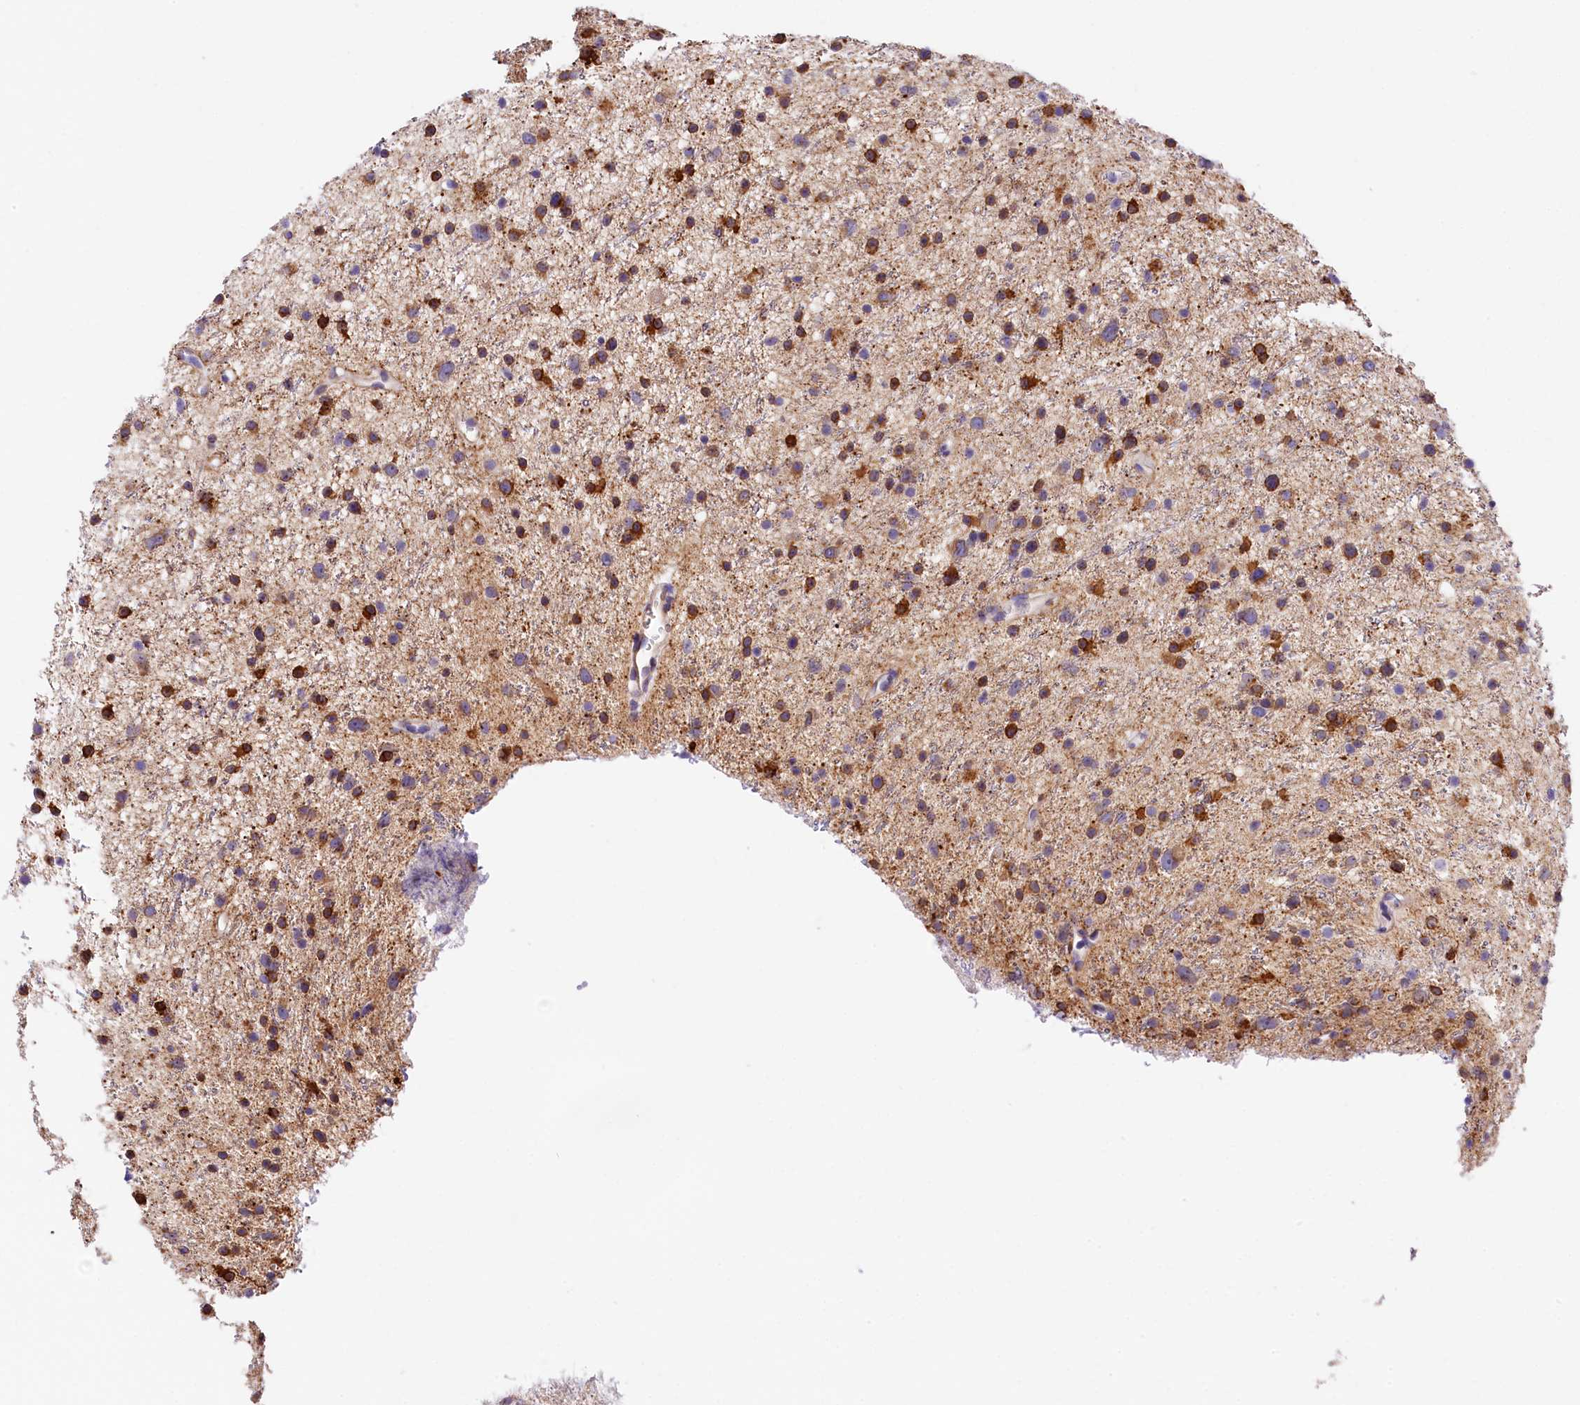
{"staining": {"intensity": "moderate", "quantity": "25%-75%", "location": "cytoplasmic/membranous"}, "tissue": "glioma", "cell_type": "Tumor cells", "image_type": "cancer", "snomed": [{"axis": "morphology", "description": "Glioma, malignant, Low grade"}, {"axis": "topography", "description": "Cerebral cortex"}], "caption": "High-magnification brightfield microscopy of malignant low-grade glioma stained with DAB (brown) and counterstained with hematoxylin (blue). tumor cells exhibit moderate cytoplasmic/membranous positivity is seen in about25%-75% of cells.", "gene": "ITGA1", "patient": {"sex": "female", "age": 39}}